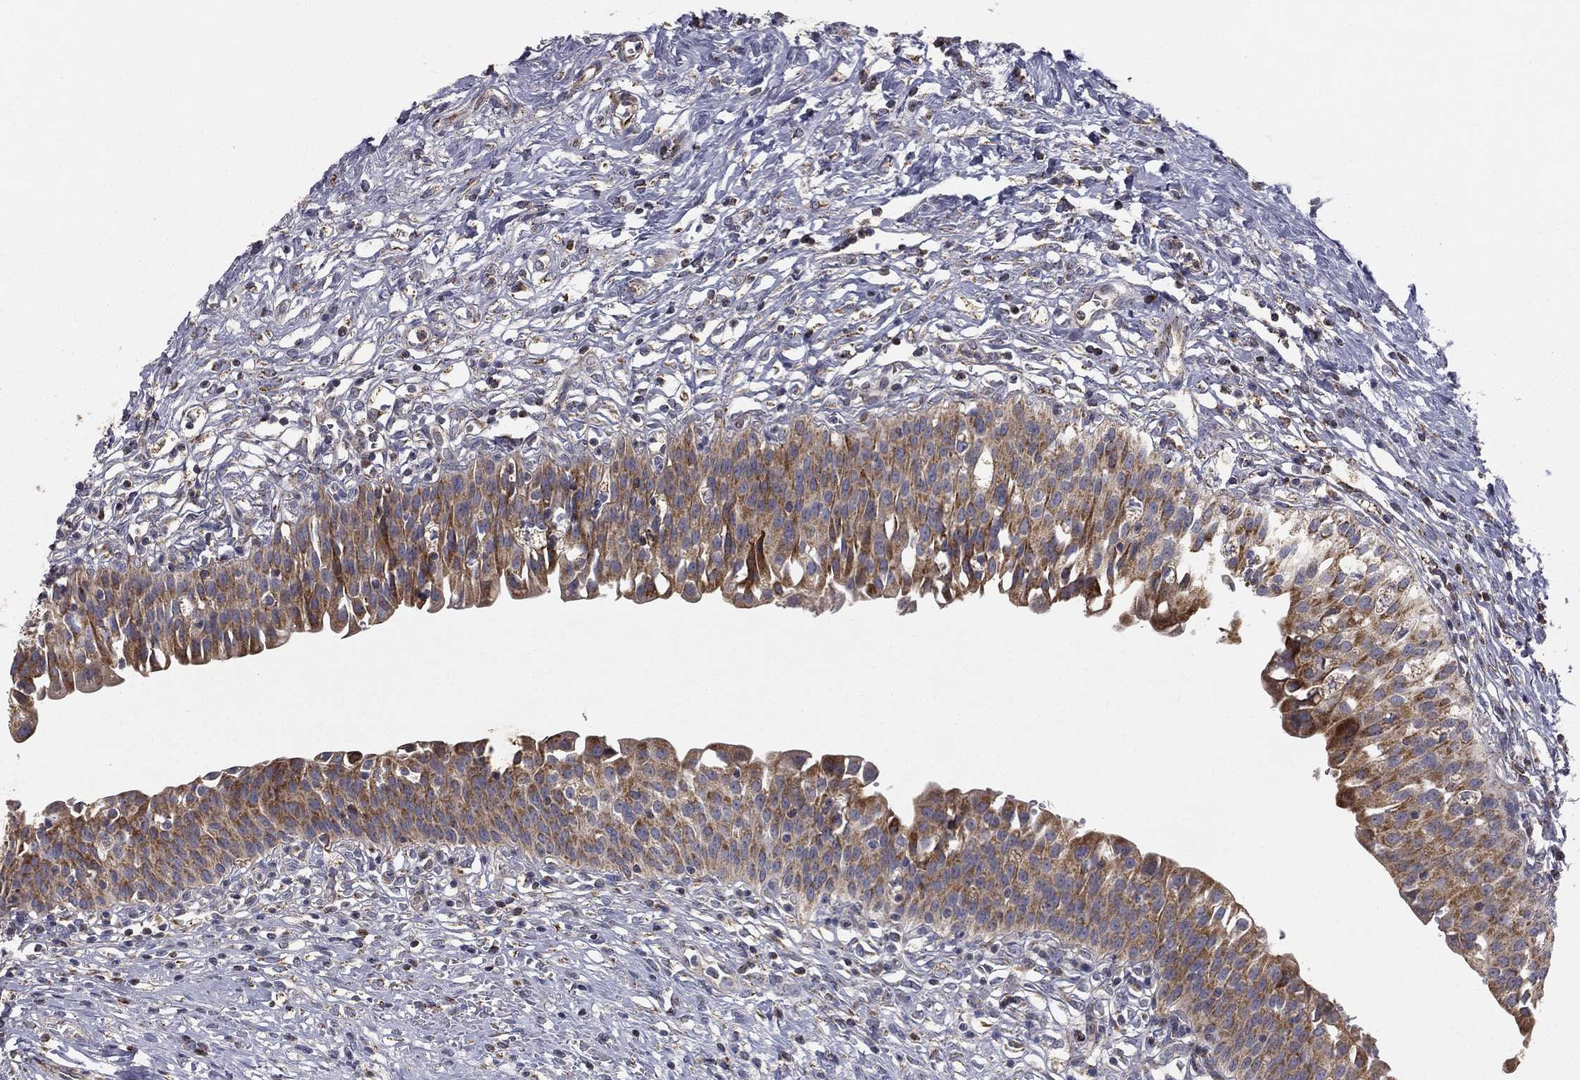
{"staining": {"intensity": "moderate", "quantity": ">75%", "location": "cytoplasmic/membranous"}, "tissue": "urinary bladder", "cell_type": "Urothelial cells", "image_type": "normal", "snomed": [{"axis": "morphology", "description": "Normal tissue, NOS"}, {"axis": "topography", "description": "Urinary bladder"}], "caption": "Immunohistochemistry of normal urinary bladder displays medium levels of moderate cytoplasmic/membranous positivity in about >75% of urothelial cells.", "gene": "GPD1", "patient": {"sex": "male", "age": 76}}